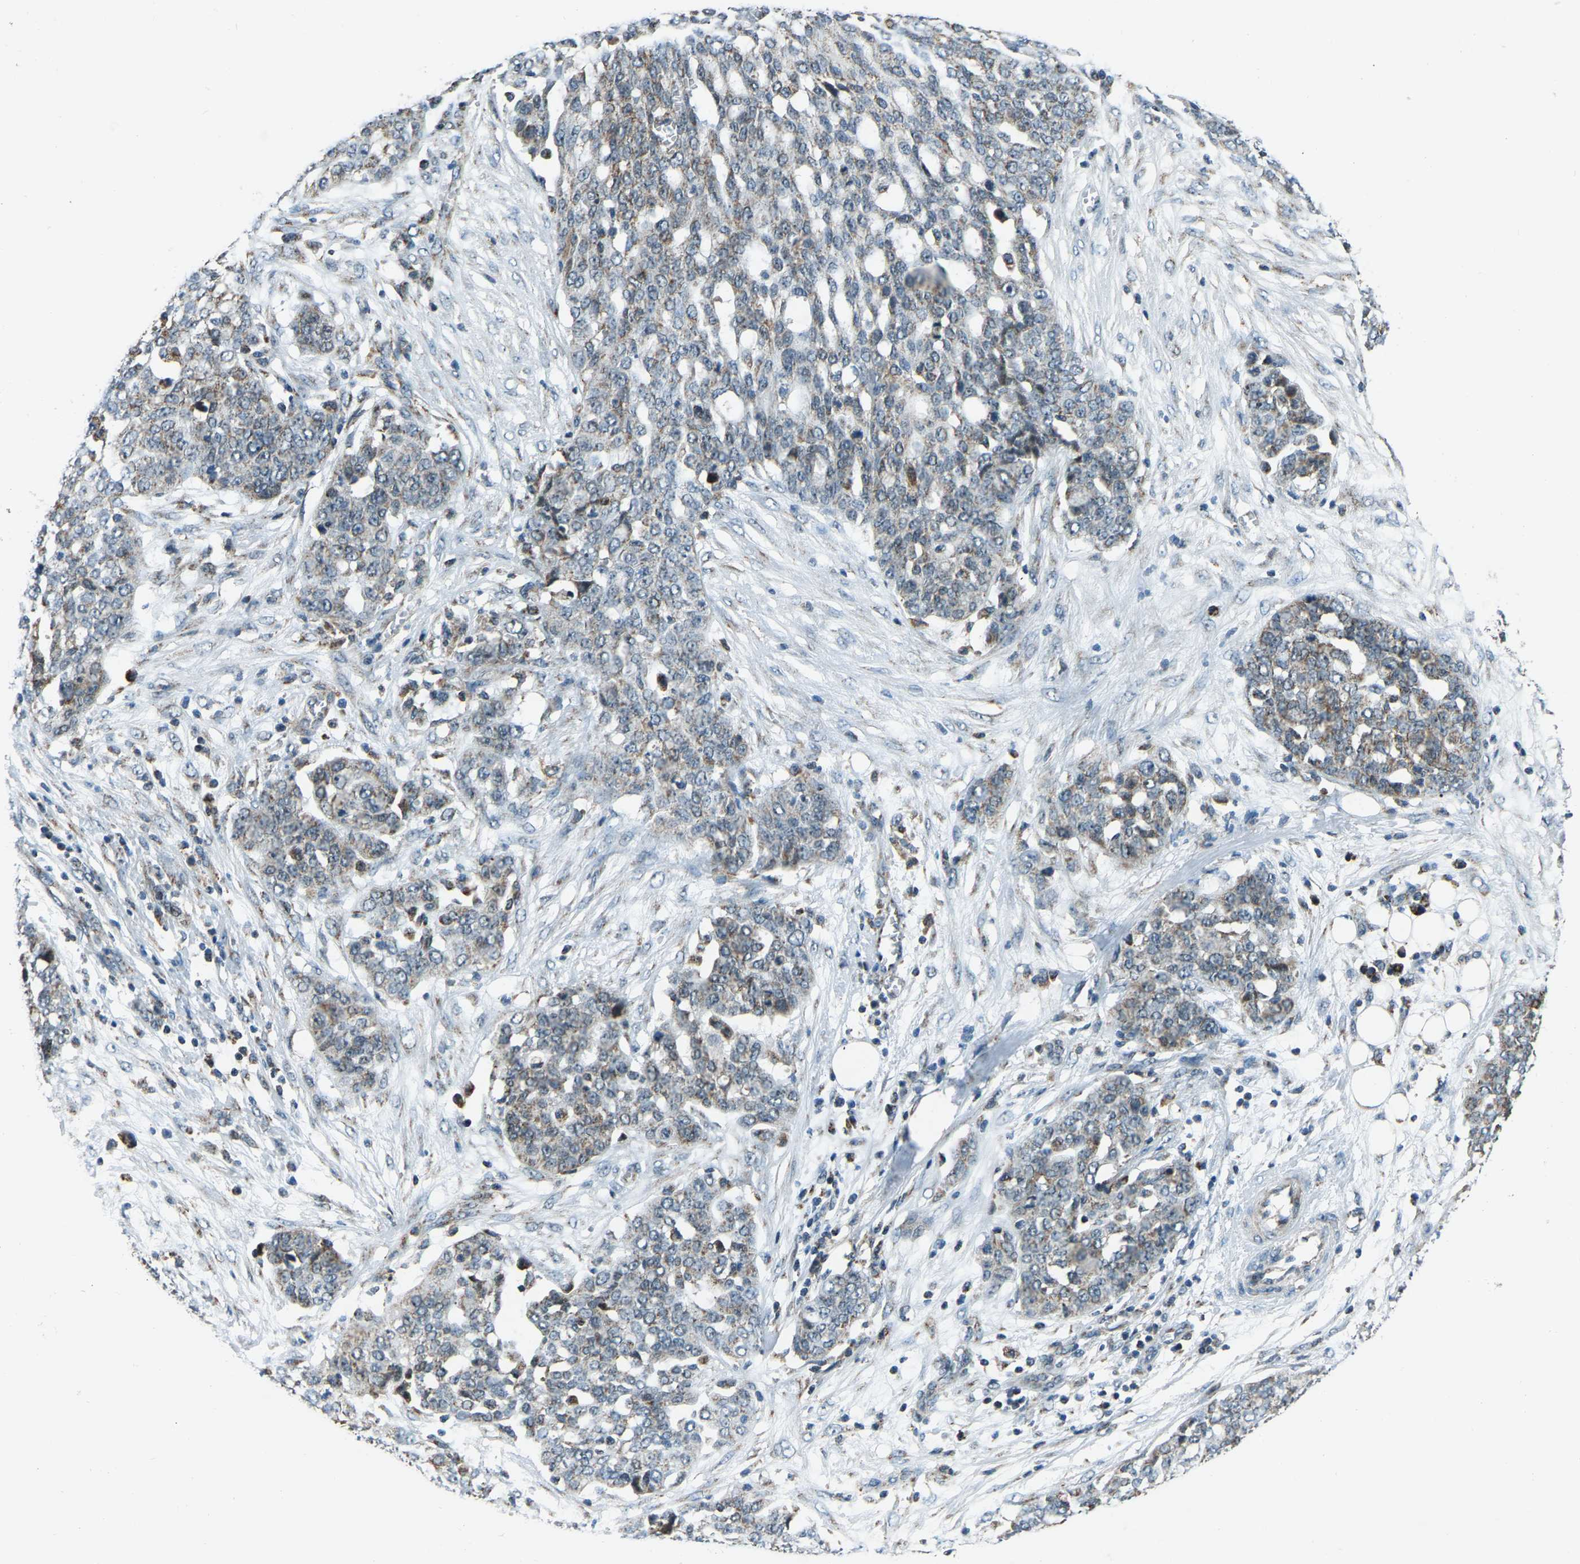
{"staining": {"intensity": "weak", "quantity": "<25%", "location": "cytoplasmic/membranous"}, "tissue": "ovarian cancer", "cell_type": "Tumor cells", "image_type": "cancer", "snomed": [{"axis": "morphology", "description": "Cystadenocarcinoma, serous, NOS"}, {"axis": "topography", "description": "Soft tissue"}, {"axis": "topography", "description": "Ovary"}], "caption": "Immunohistochemistry (IHC) of ovarian cancer (serous cystadenocarcinoma) demonstrates no staining in tumor cells.", "gene": "RBM33", "patient": {"sex": "female", "age": 57}}